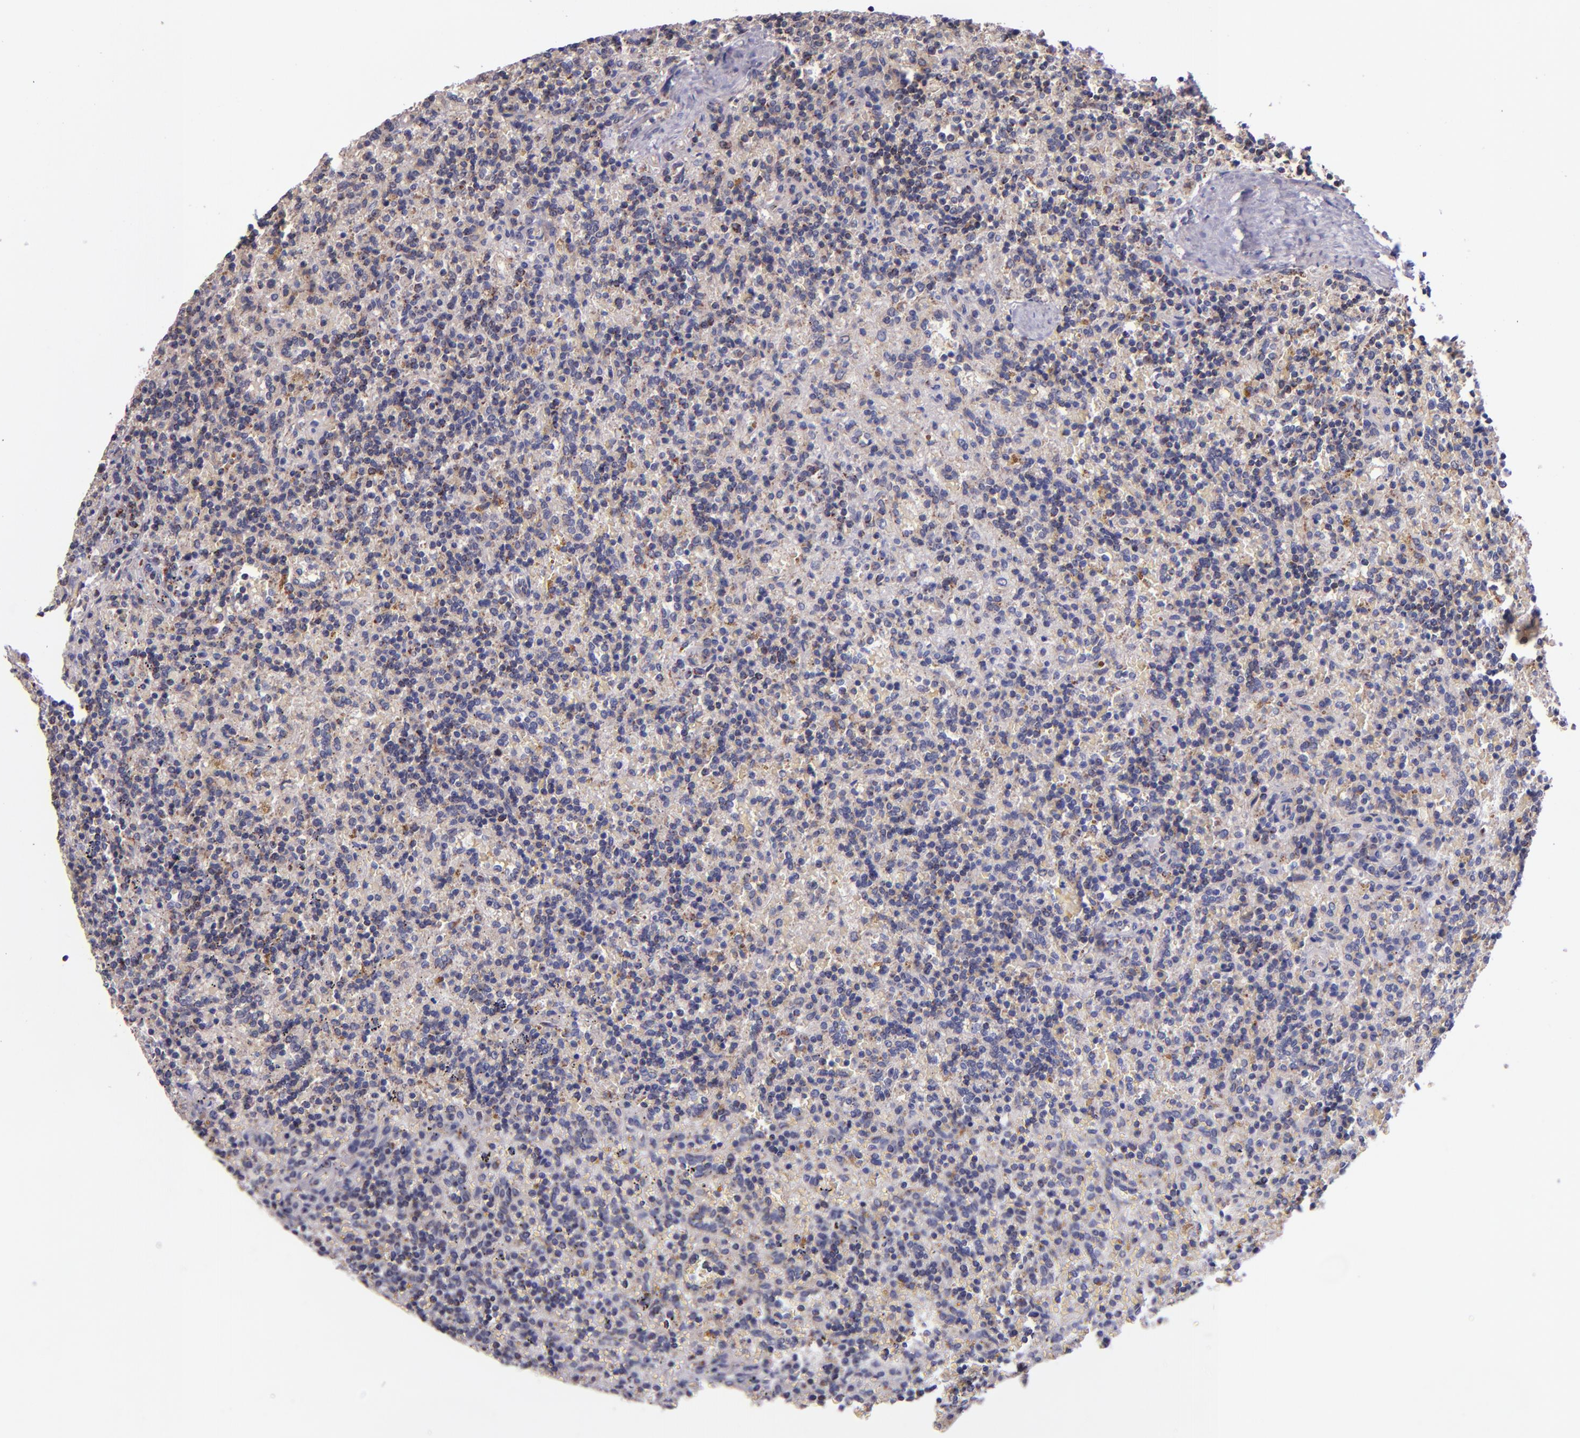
{"staining": {"intensity": "weak", "quantity": "<25%", "location": "cytoplasmic/membranous"}, "tissue": "lymphoma", "cell_type": "Tumor cells", "image_type": "cancer", "snomed": [{"axis": "morphology", "description": "Malignant lymphoma, non-Hodgkin's type, Low grade"}, {"axis": "topography", "description": "Spleen"}], "caption": "Tumor cells are negative for brown protein staining in lymphoma.", "gene": "SHC1", "patient": {"sex": "male", "age": 67}}